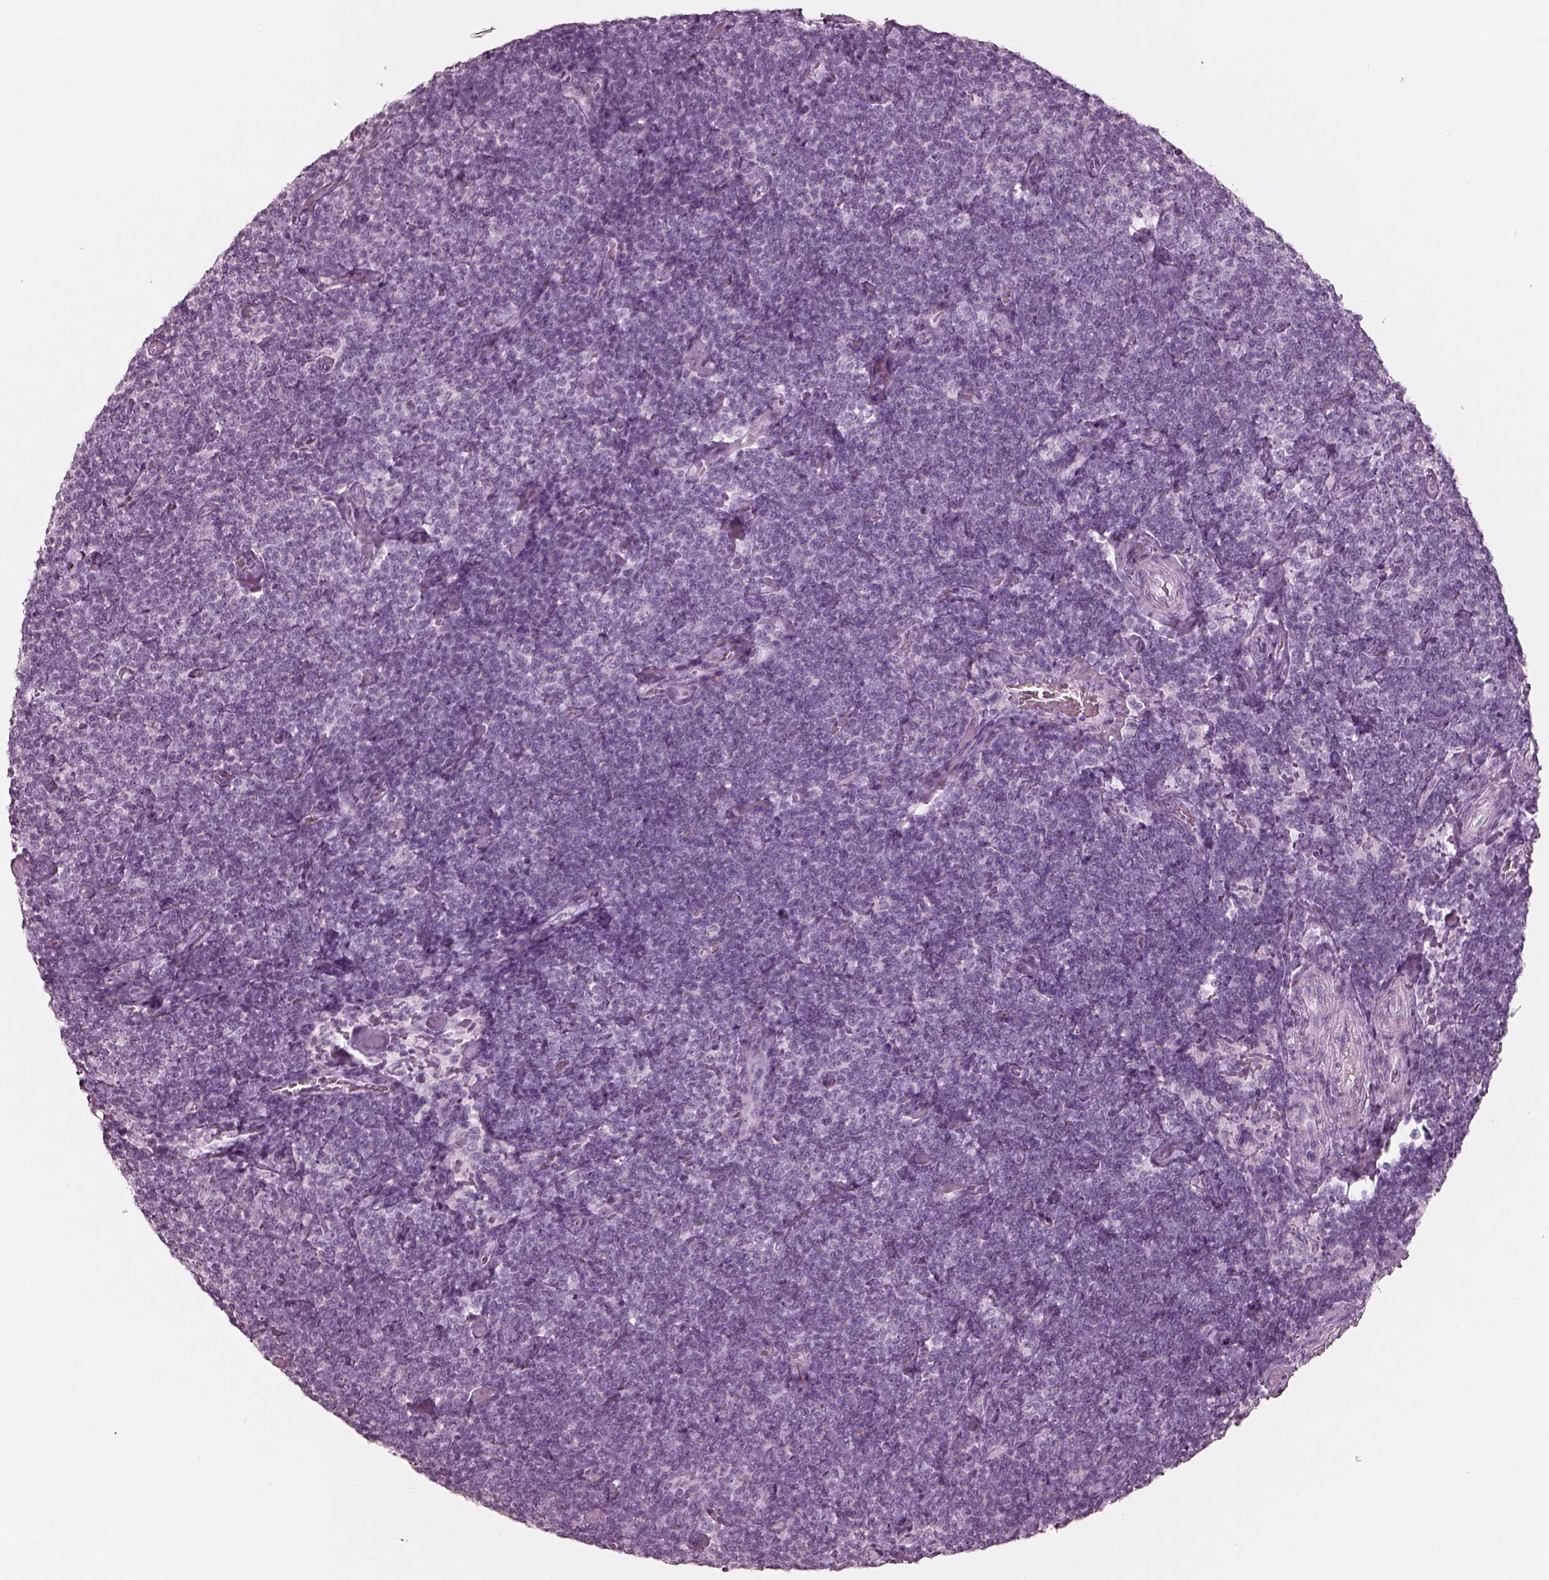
{"staining": {"intensity": "negative", "quantity": "none", "location": "none"}, "tissue": "lymphoma", "cell_type": "Tumor cells", "image_type": "cancer", "snomed": [{"axis": "morphology", "description": "Malignant lymphoma, non-Hodgkin's type, Low grade"}, {"axis": "topography", "description": "Lymph node"}], "caption": "Immunohistochemistry (IHC) image of neoplastic tissue: lymphoma stained with DAB (3,3'-diaminobenzidine) displays no significant protein expression in tumor cells. Nuclei are stained in blue.", "gene": "PON3", "patient": {"sex": "male", "age": 81}}